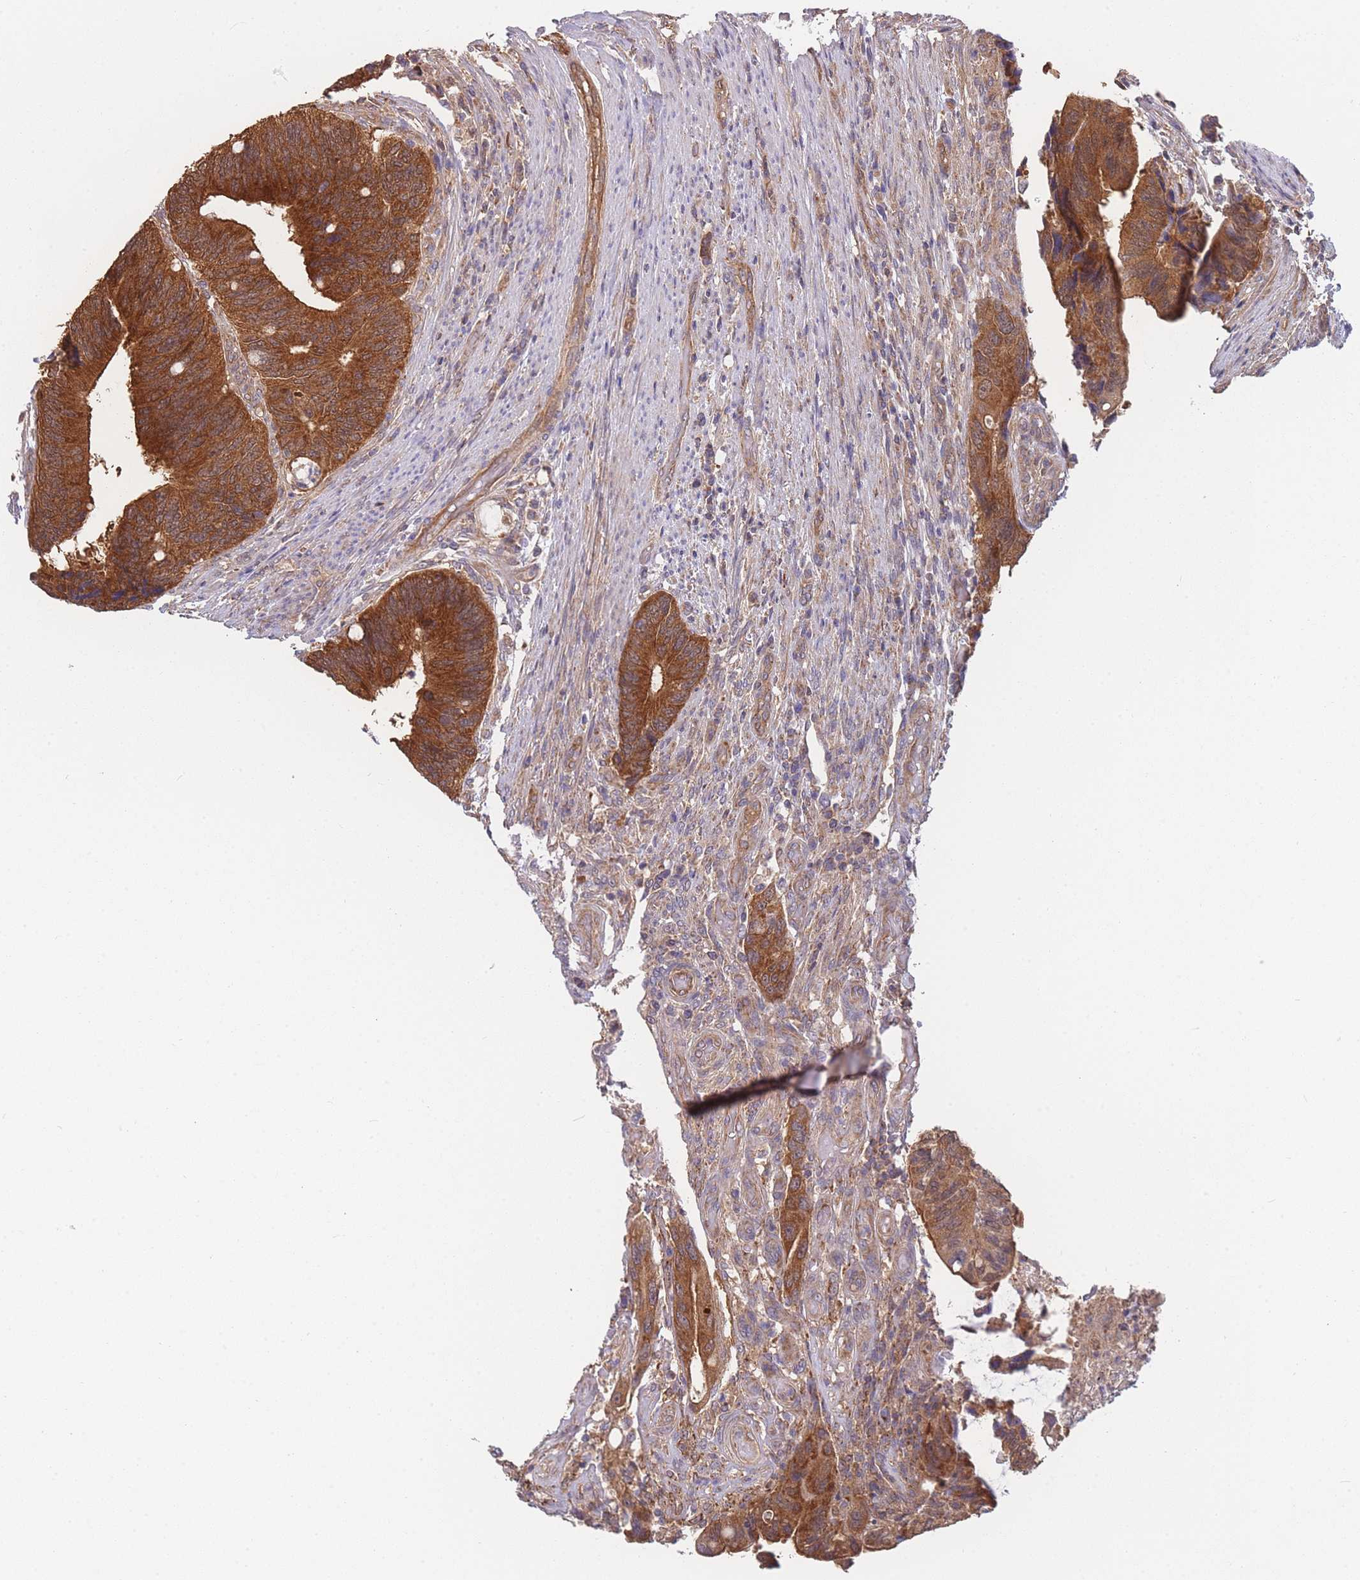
{"staining": {"intensity": "strong", "quantity": ">75%", "location": "cytoplasmic/membranous"}, "tissue": "colorectal cancer", "cell_type": "Tumor cells", "image_type": "cancer", "snomed": [{"axis": "morphology", "description": "Adenocarcinoma, NOS"}, {"axis": "topography", "description": "Colon"}], "caption": "Immunohistochemistry (IHC) photomicrograph of neoplastic tissue: human colorectal adenocarcinoma stained using immunohistochemistry (IHC) displays high levels of strong protein expression localized specifically in the cytoplasmic/membranous of tumor cells, appearing as a cytoplasmic/membranous brown color.", "gene": "MRPS18B", "patient": {"sex": "male", "age": 87}}